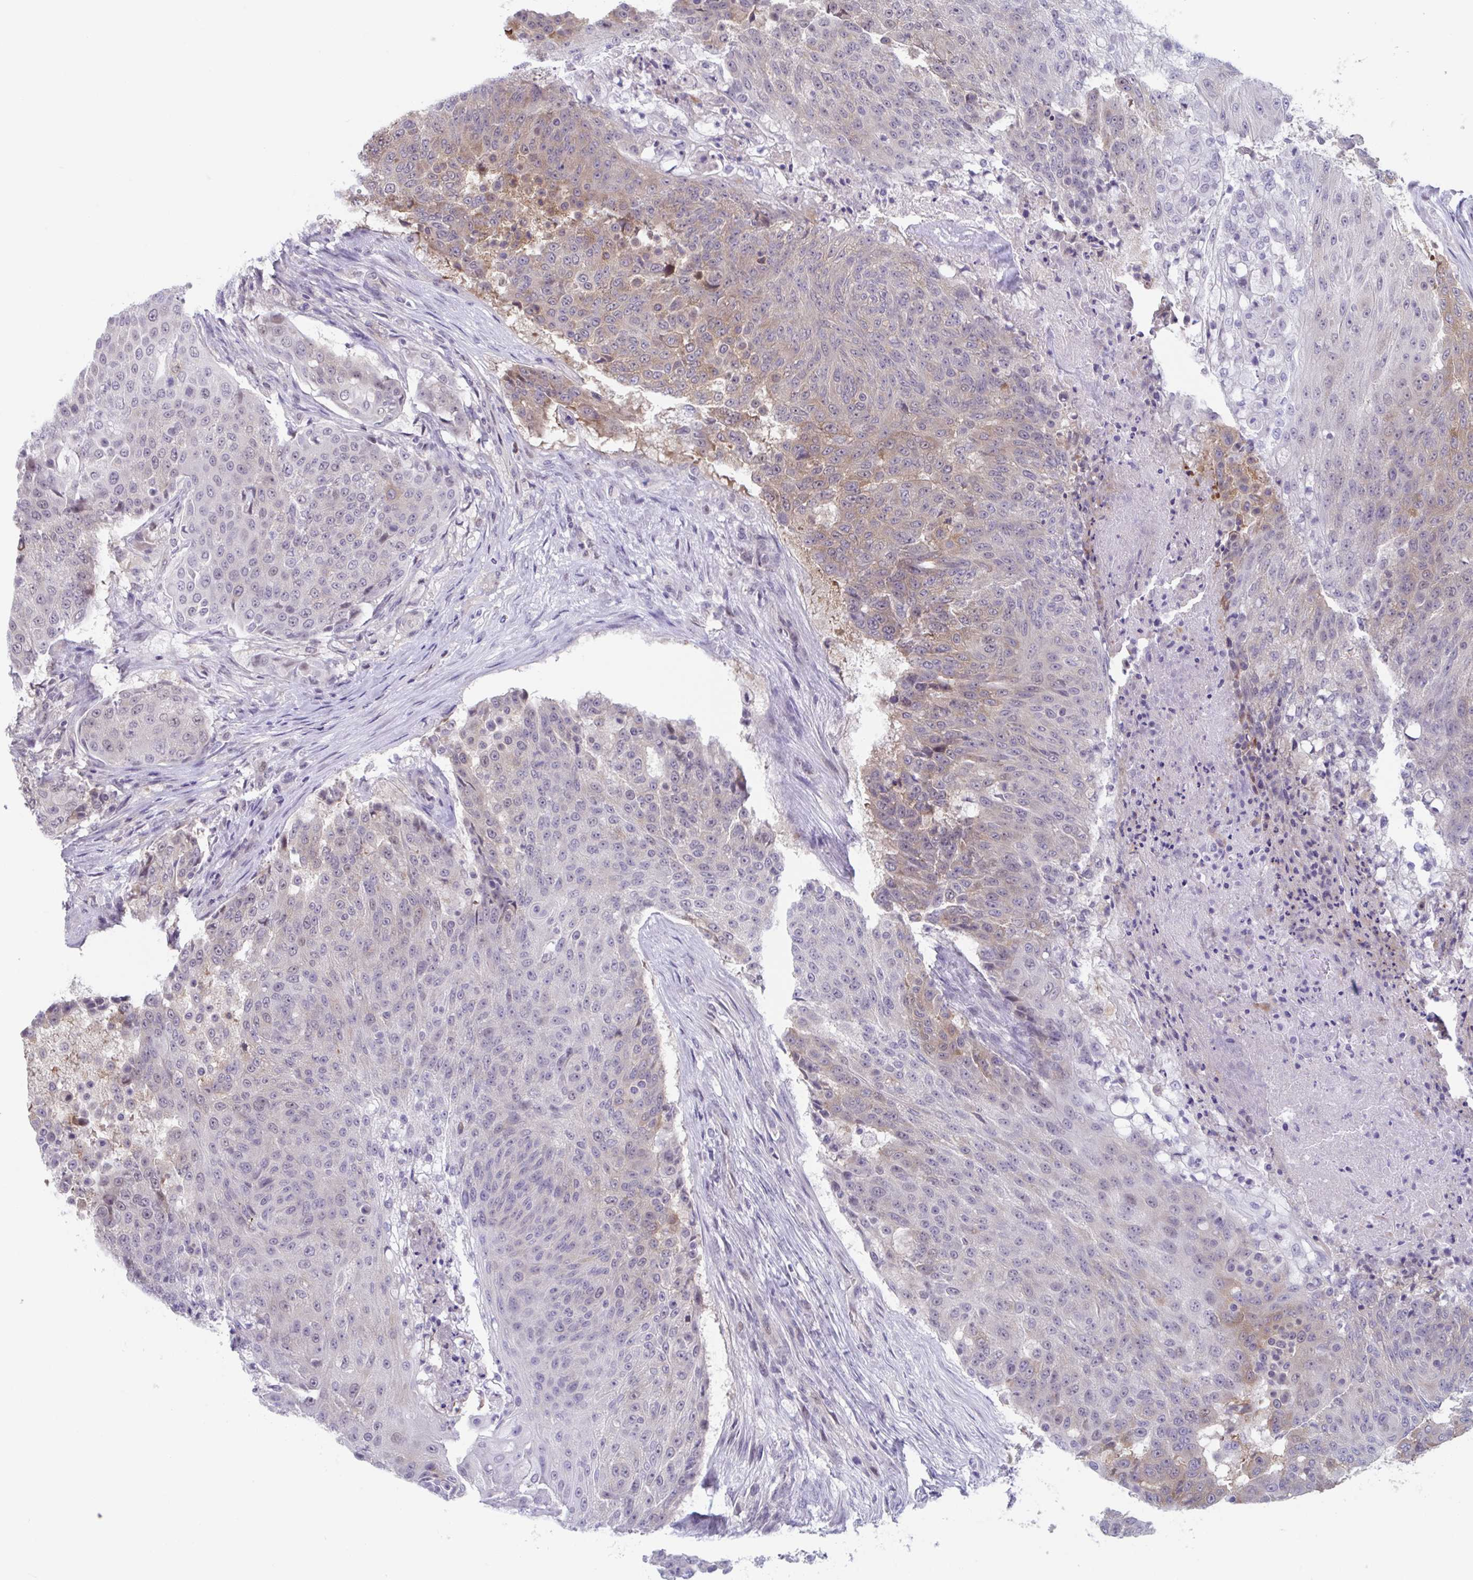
{"staining": {"intensity": "moderate", "quantity": "<25%", "location": "cytoplasmic/membranous,nuclear"}, "tissue": "urothelial cancer", "cell_type": "Tumor cells", "image_type": "cancer", "snomed": [{"axis": "morphology", "description": "Urothelial carcinoma, High grade"}, {"axis": "topography", "description": "Urinary bladder"}], "caption": "Protein staining of urothelial carcinoma (high-grade) tissue exhibits moderate cytoplasmic/membranous and nuclear staining in approximately <25% of tumor cells.", "gene": "RIOK1", "patient": {"sex": "female", "age": 63}}